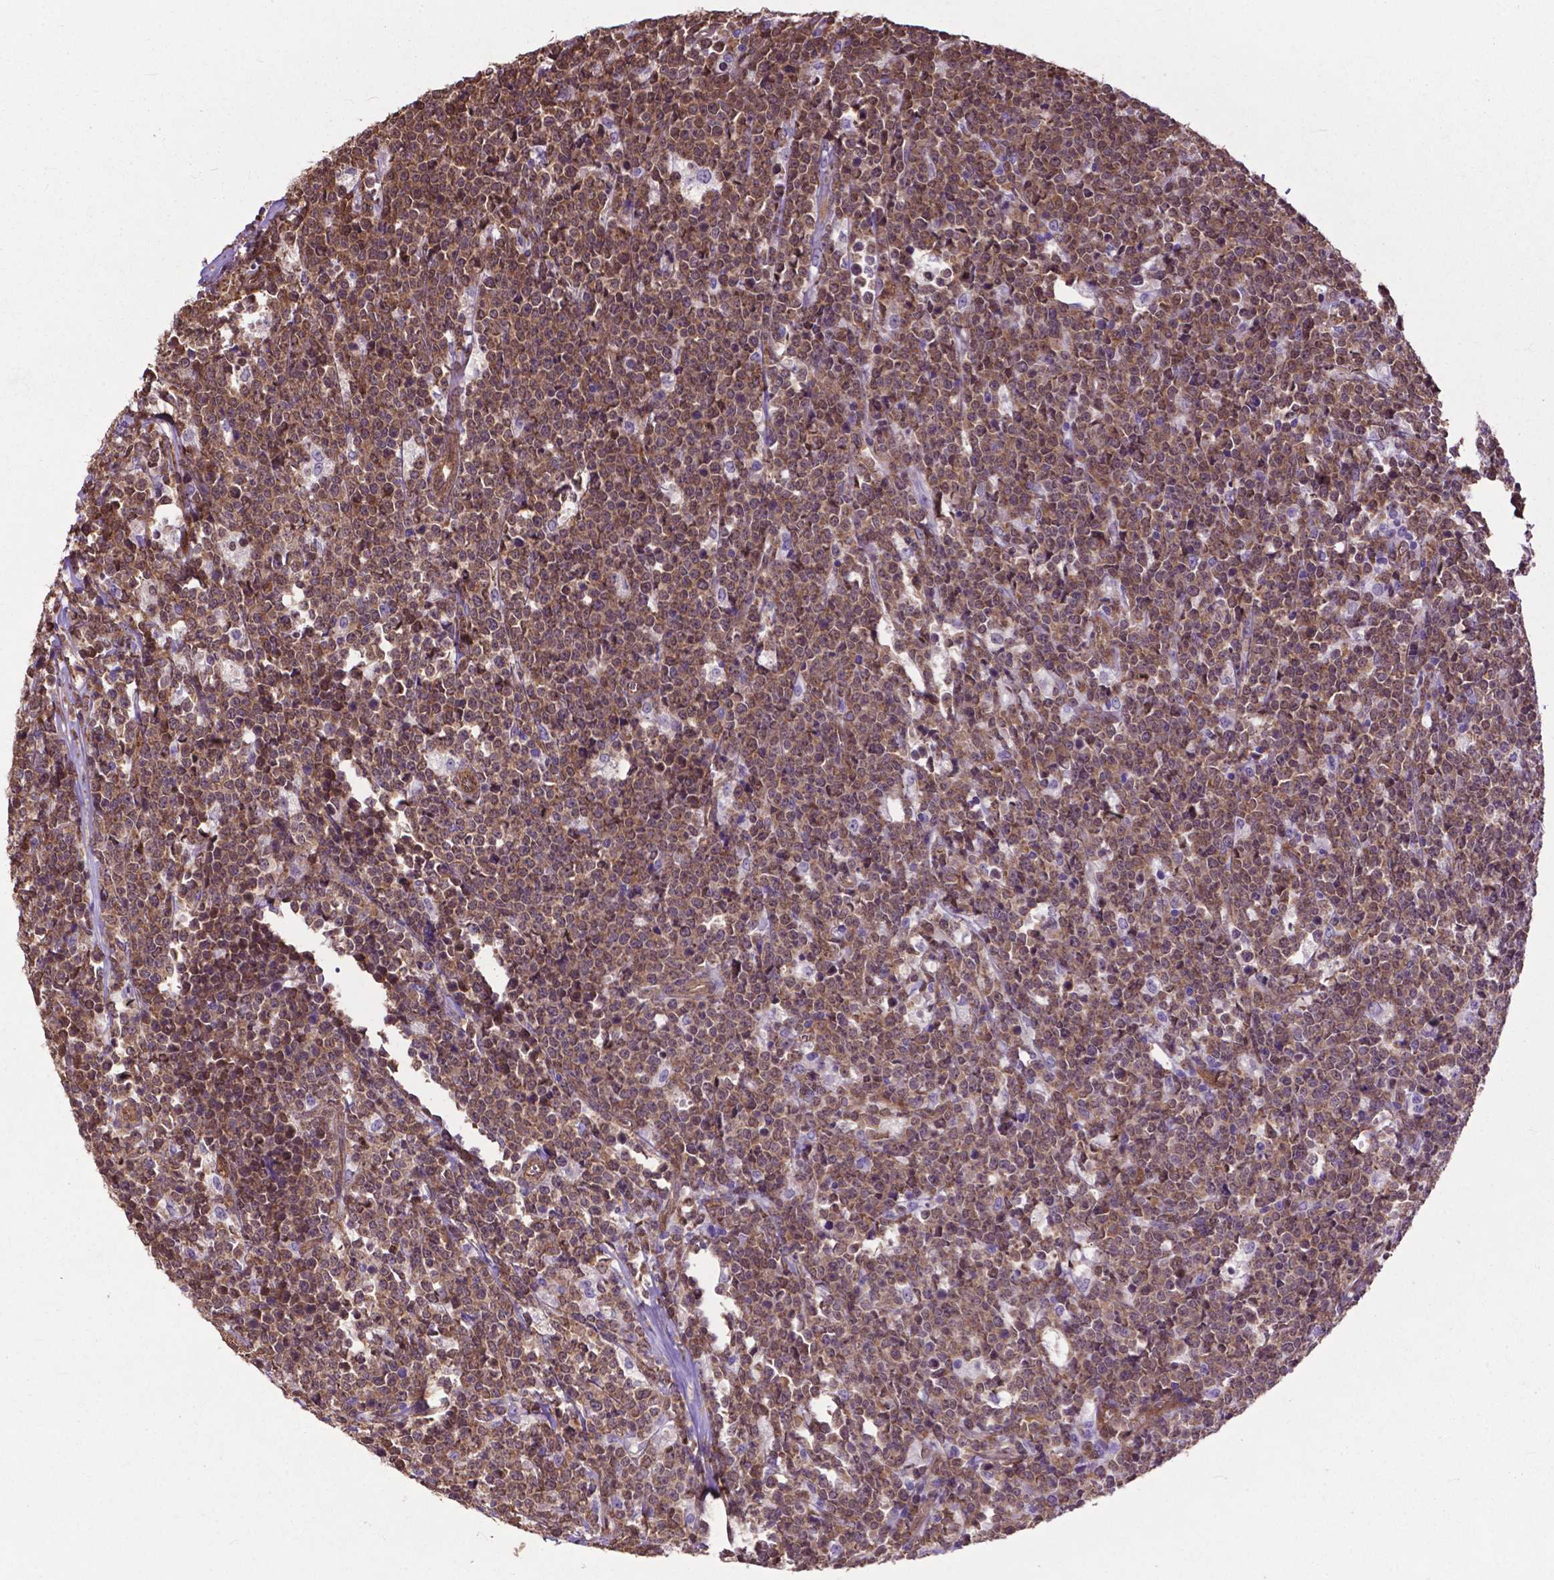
{"staining": {"intensity": "moderate", "quantity": ">75%", "location": "cytoplasmic/membranous,nuclear"}, "tissue": "lymphoma", "cell_type": "Tumor cells", "image_type": "cancer", "snomed": [{"axis": "morphology", "description": "Malignant lymphoma, non-Hodgkin's type, High grade"}, {"axis": "topography", "description": "Small intestine"}], "caption": "Immunohistochemical staining of human high-grade malignant lymphoma, non-Hodgkin's type demonstrates moderate cytoplasmic/membranous and nuclear protein positivity in approximately >75% of tumor cells.", "gene": "PDLIM1", "patient": {"sex": "female", "age": 56}}